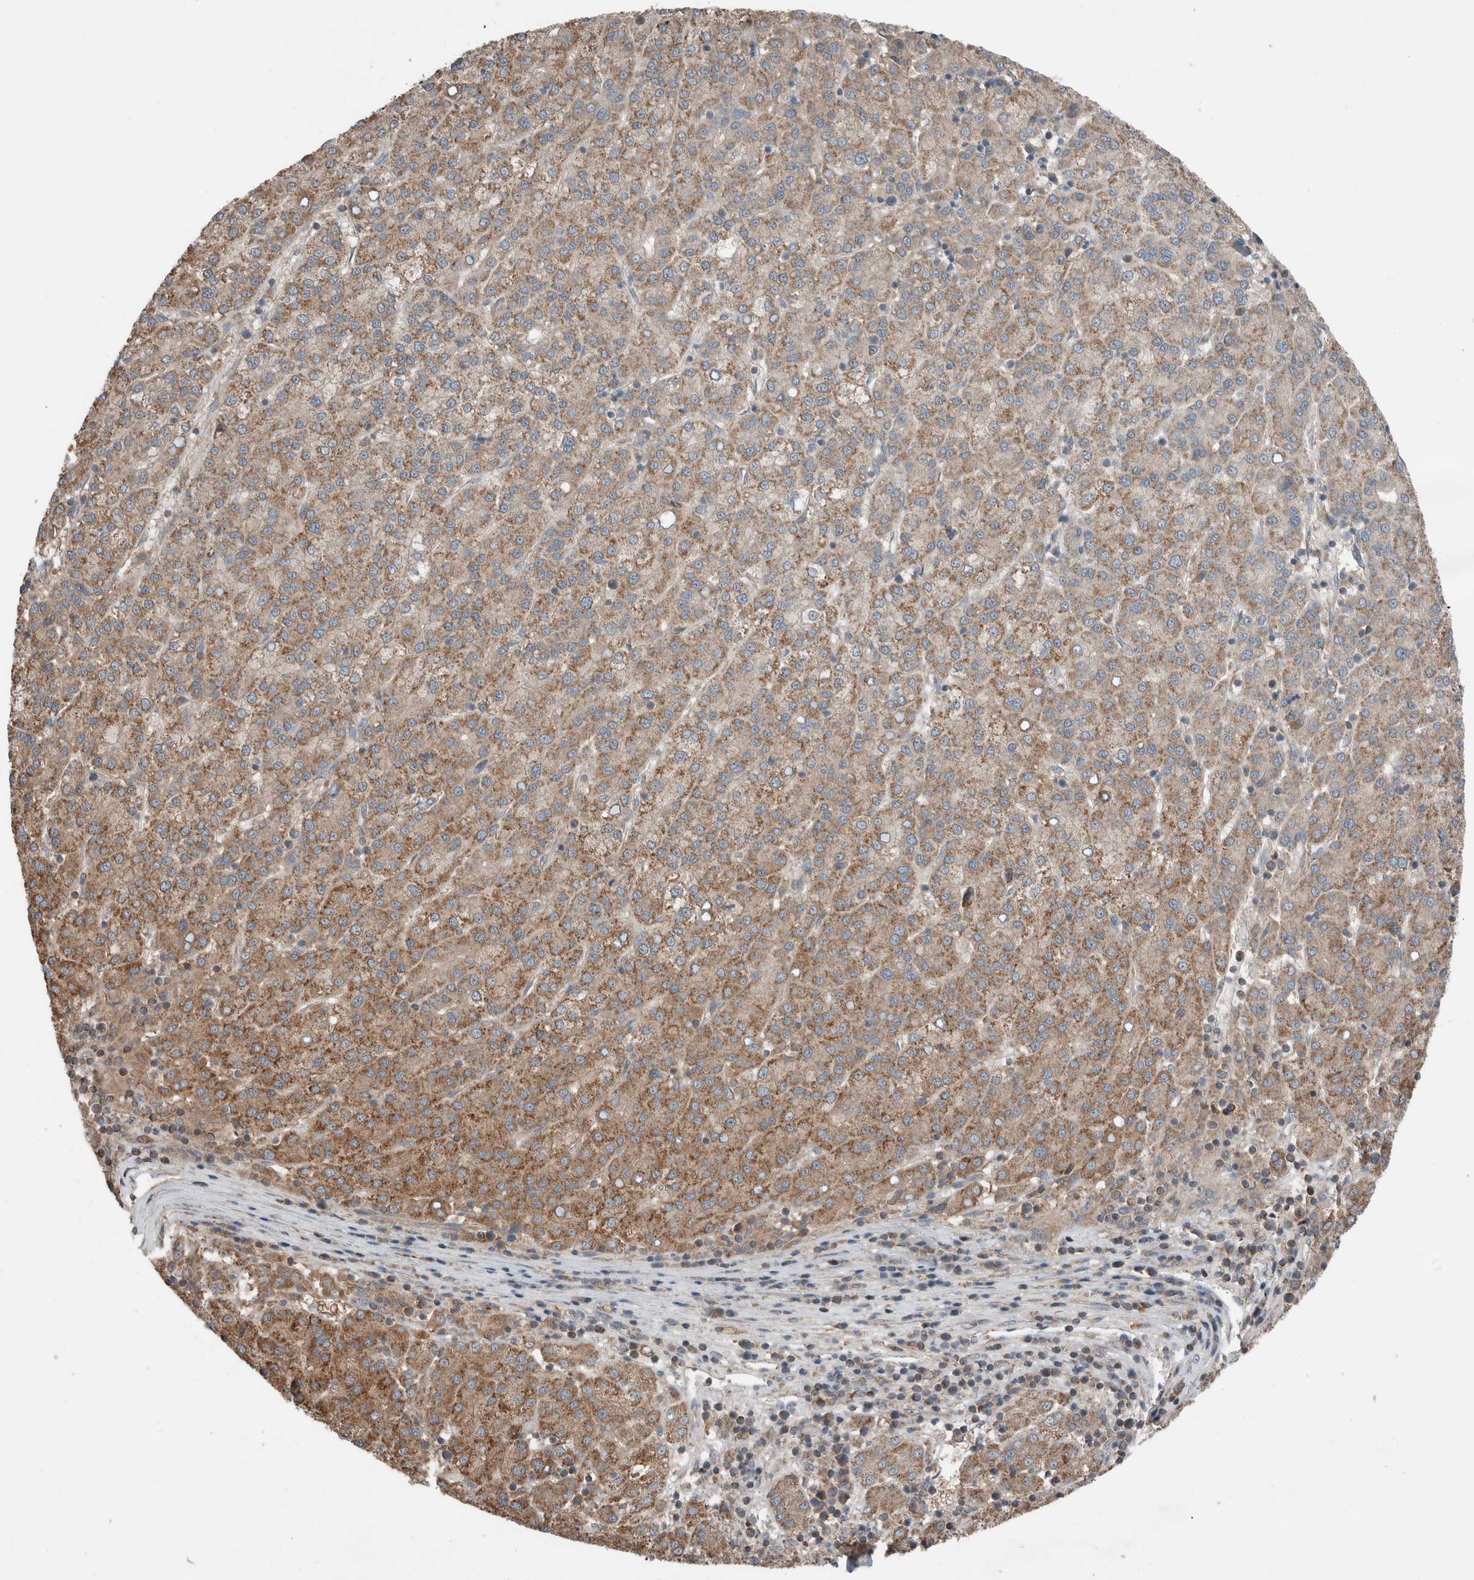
{"staining": {"intensity": "moderate", "quantity": ">75%", "location": "cytoplasmic/membranous"}, "tissue": "liver cancer", "cell_type": "Tumor cells", "image_type": "cancer", "snomed": [{"axis": "morphology", "description": "Carcinoma, Hepatocellular, NOS"}, {"axis": "topography", "description": "Liver"}], "caption": "This photomicrograph reveals liver cancer stained with immunohistochemistry to label a protein in brown. The cytoplasmic/membranous of tumor cells show moderate positivity for the protein. Nuclei are counter-stained blue.", "gene": "KLK14", "patient": {"sex": "female", "age": 58}}